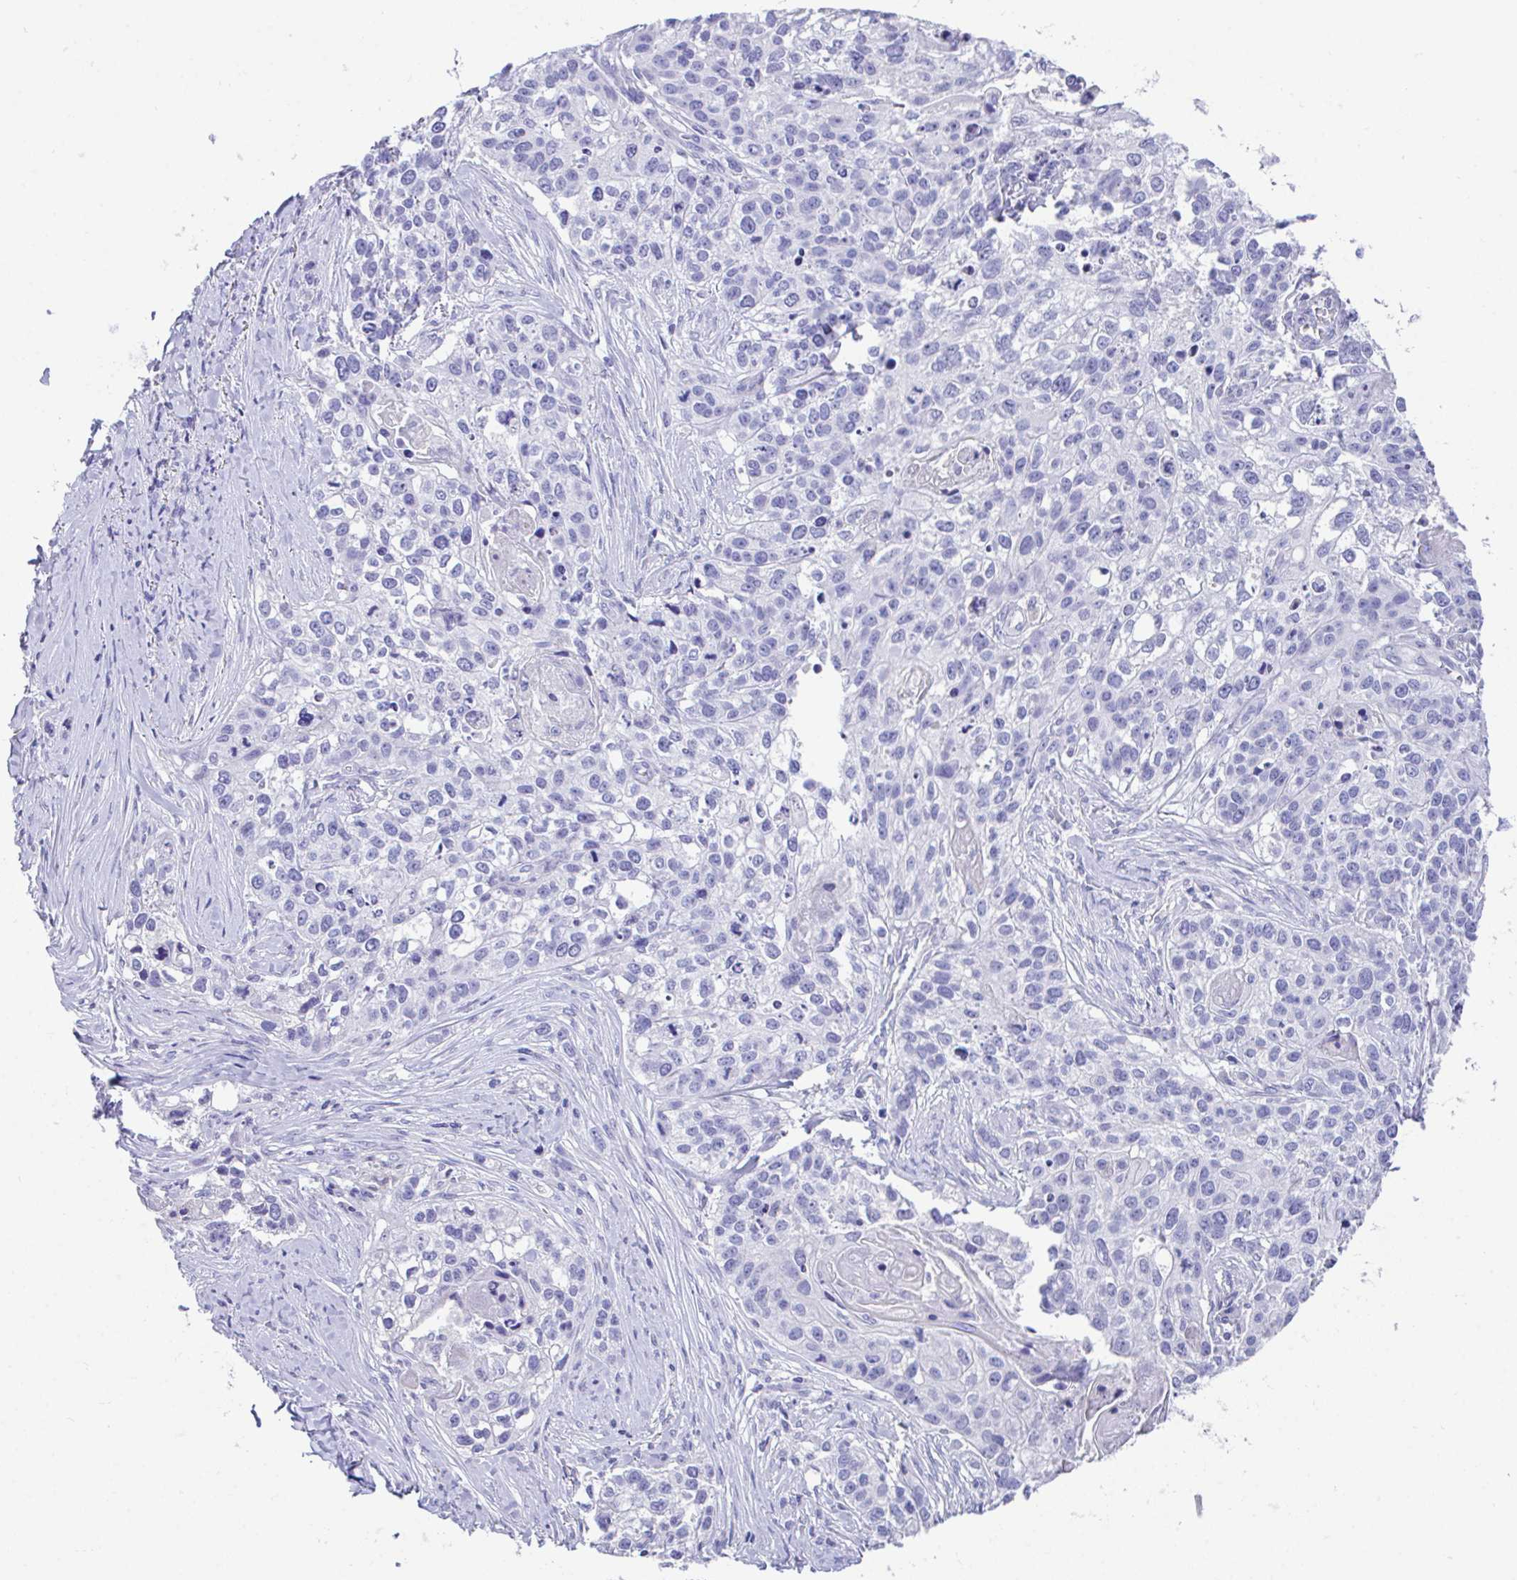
{"staining": {"intensity": "negative", "quantity": "none", "location": "none"}, "tissue": "lung cancer", "cell_type": "Tumor cells", "image_type": "cancer", "snomed": [{"axis": "morphology", "description": "Squamous cell carcinoma, NOS"}, {"axis": "topography", "description": "Lung"}], "caption": "High power microscopy image of an immunohistochemistry (IHC) image of lung cancer, revealing no significant positivity in tumor cells.", "gene": "SLC16A6", "patient": {"sex": "male", "age": 74}}